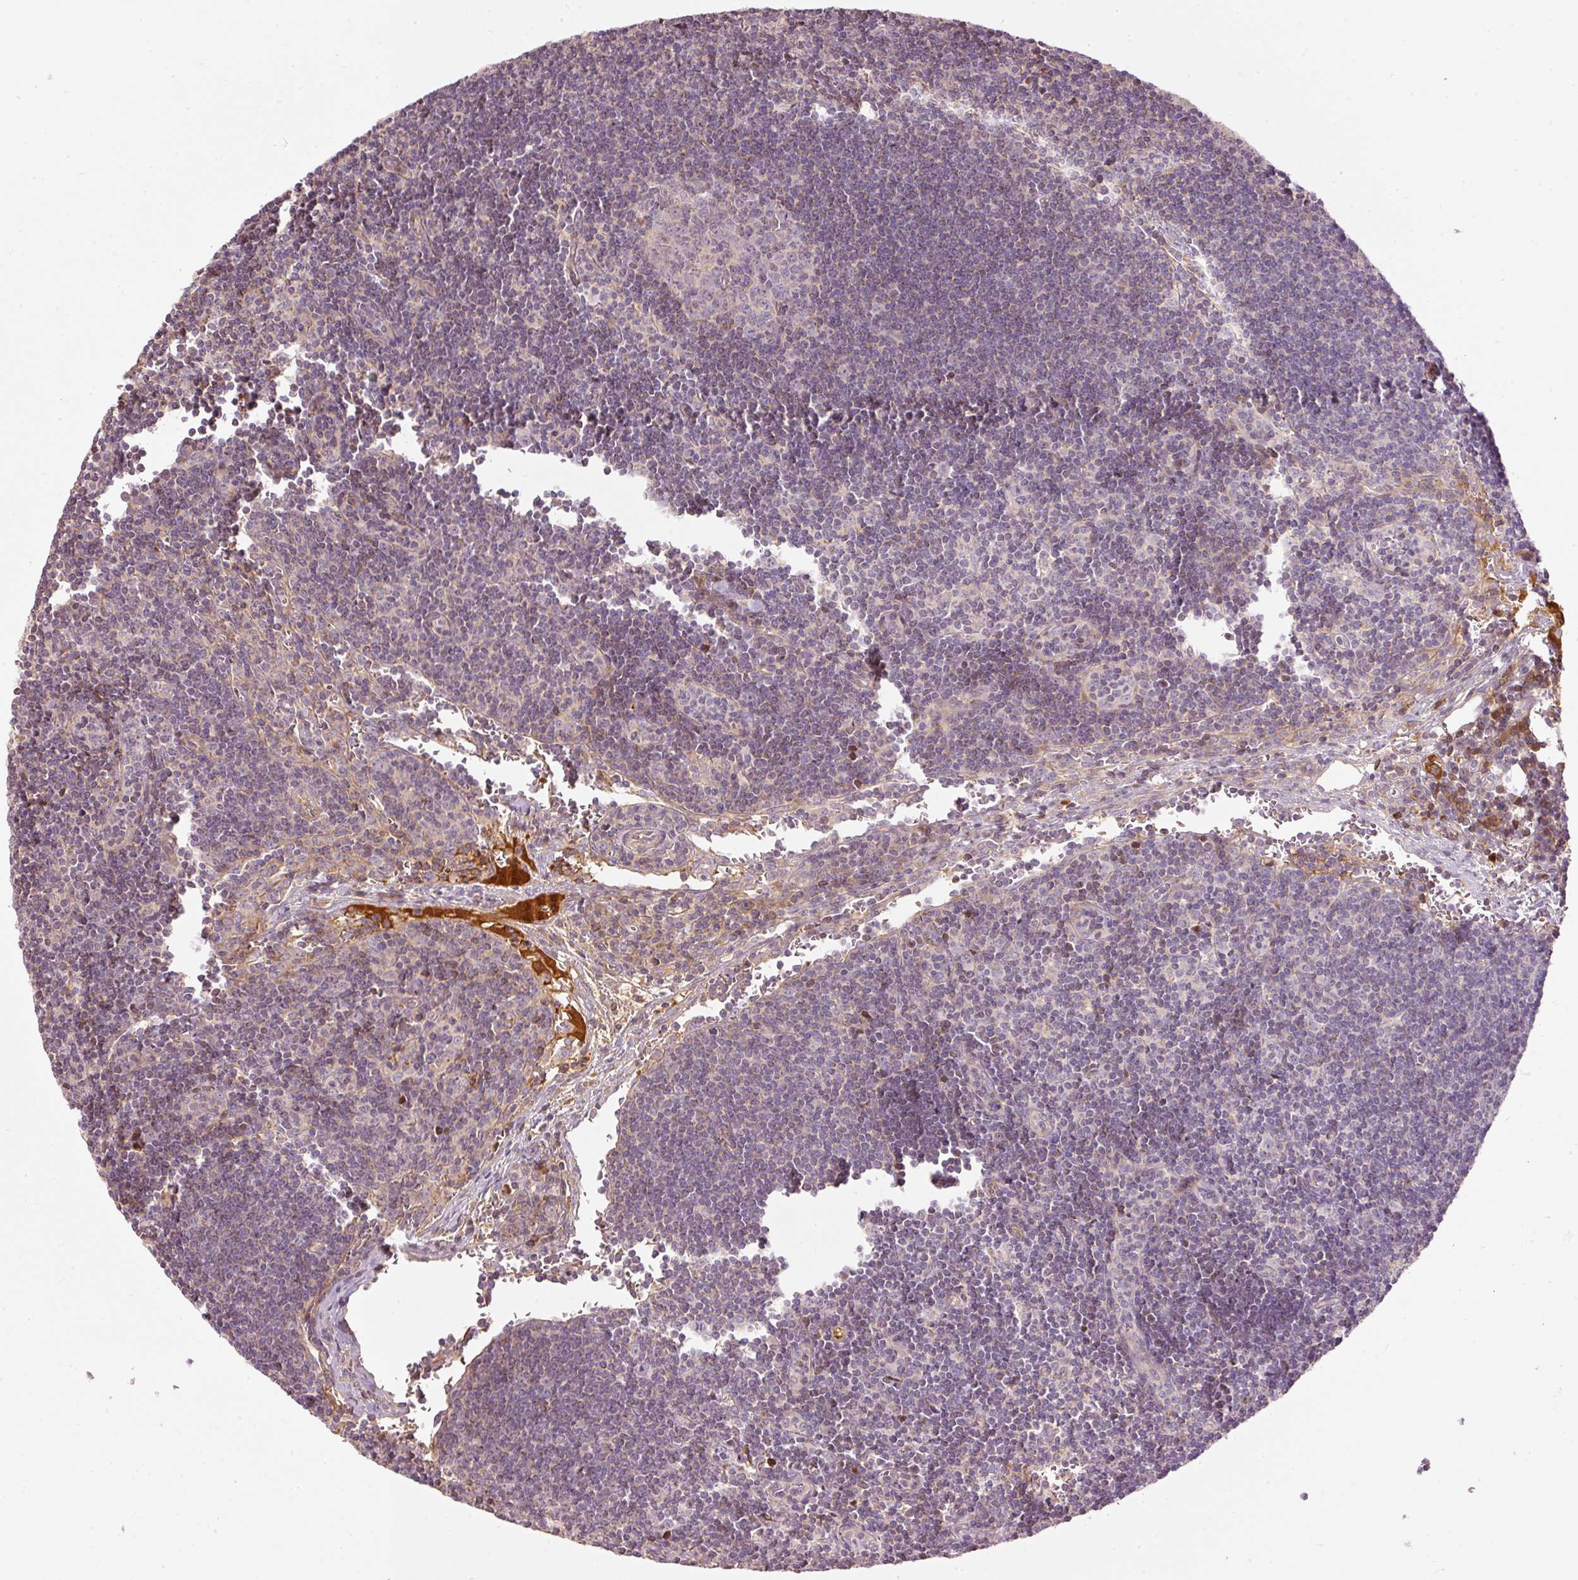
{"staining": {"intensity": "negative", "quantity": "none", "location": "none"}, "tissue": "lymph node", "cell_type": "Germinal center cells", "image_type": "normal", "snomed": [{"axis": "morphology", "description": "Normal tissue, NOS"}, {"axis": "topography", "description": "Lymph node"}], "caption": "Immunohistochemistry photomicrograph of unremarkable lymph node stained for a protein (brown), which exhibits no expression in germinal center cells. Brightfield microscopy of immunohistochemistry (IHC) stained with DAB (3,3'-diaminobenzidine) (brown) and hematoxylin (blue), captured at high magnification.", "gene": "SERPING1", "patient": {"sex": "female", "age": 29}}